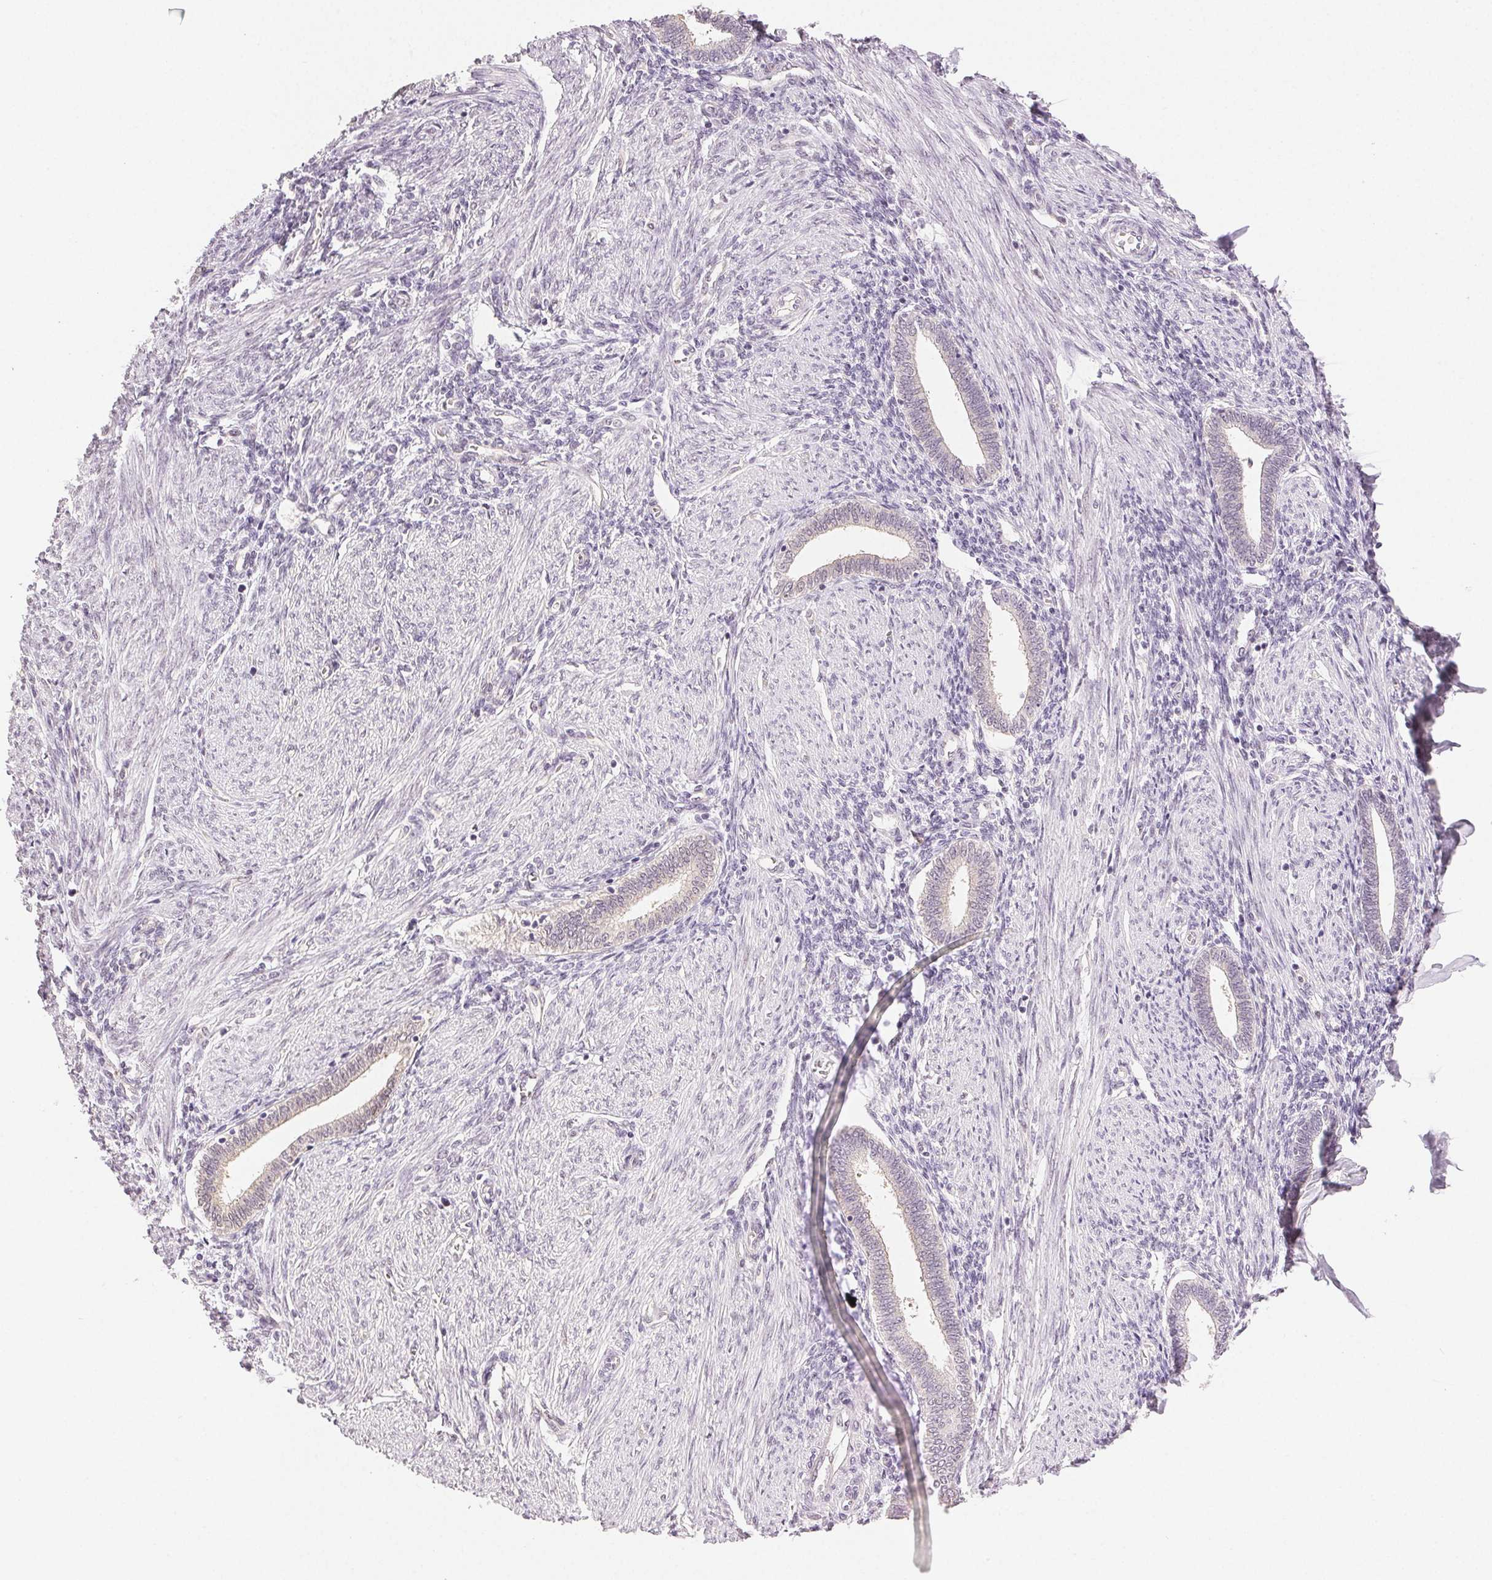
{"staining": {"intensity": "weak", "quantity": "<25%", "location": "nuclear"}, "tissue": "endometrium", "cell_type": "Cells in endometrial stroma", "image_type": "normal", "snomed": [{"axis": "morphology", "description": "Normal tissue, NOS"}, {"axis": "topography", "description": "Endometrium"}], "caption": "IHC micrograph of unremarkable endometrium stained for a protein (brown), which exhibits no positivity in cells in endometrial stroma.", "gene": "PLCB1", "patient": {"sex": "female", "age": 42}}